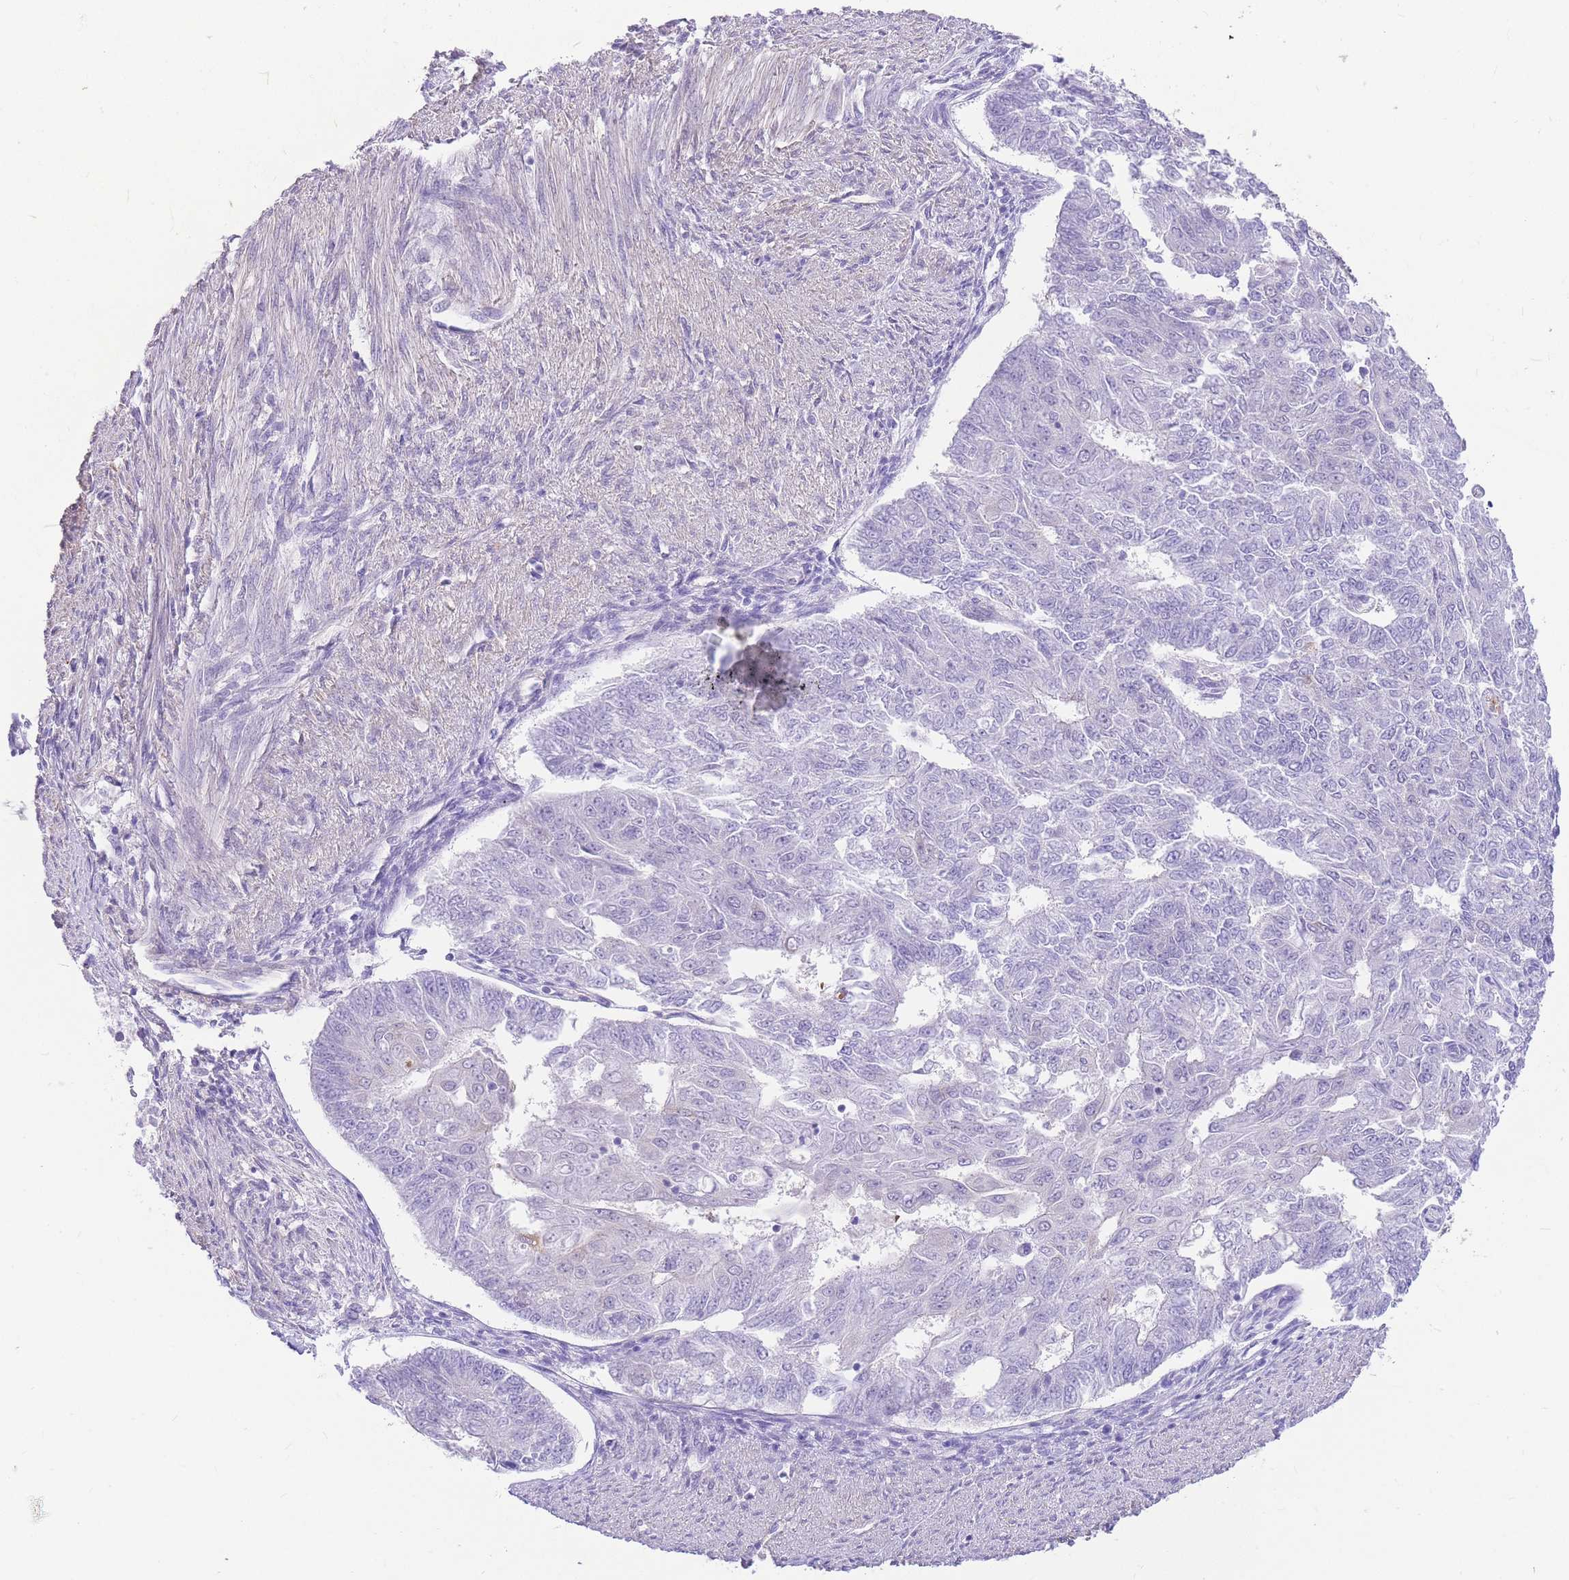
{"staining": {"intensity": "negative", "quantity": "none", "location": "none"}, "tissue": "endometrial cancer", "cell_type": "Tumor cells", "image_type": "cancer", "snomed": [{"axis": "morphology", "description": "Adenocarcinoma, NOS"}, {"axis": "topography", "description": "Endometrium"}], "caption": "Histopathology image shows no protein staining in tumor cells of endometrial adenocarcinoma tissue.", "gene": "S100PBP", "patient": {"sex": "female", "age": 32}}